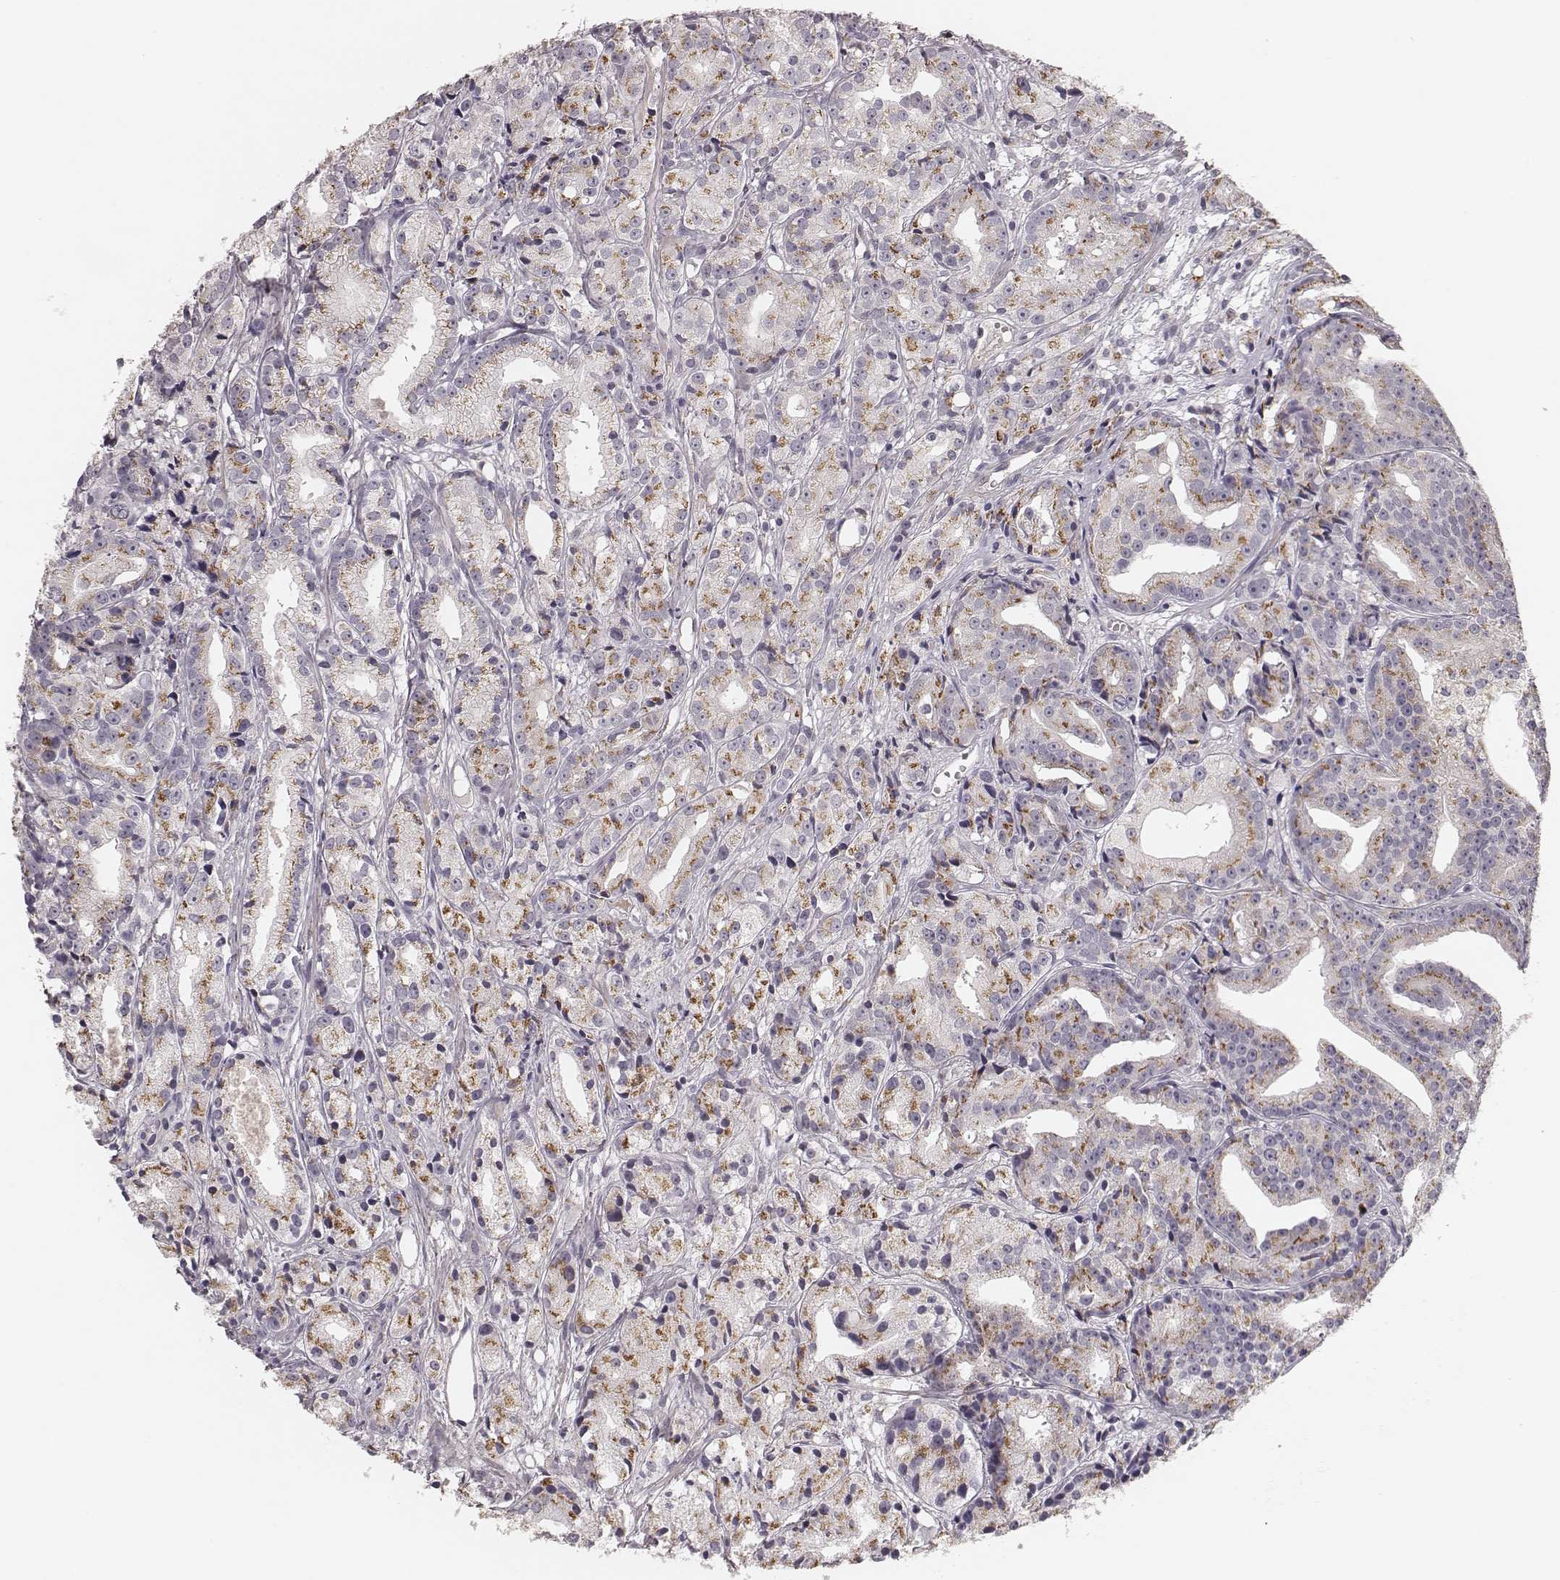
{"staining": {"intensity": "moderate", "quantity": ">75%", "location": "cytoplasmic/membranous"}, "tissue": "prostate cancer", "cell_type": "Tumor cells", "image_type": "cancer", "snomed": [{"axis": "morphology", "description": "Adenocarcinoma, Medium grade"}, {"axis": "topography", "description": "Prostate"}], "caption": "Prostate adenocarcinoma (medium-grade) was stained to show a protein in brown. There is medium levels of moderate cytoplasmic/membranous staining in approximately >75% of tumor cells.", "gene": "SDCBP2", "patient": {"sex": "male", "age": 74}}